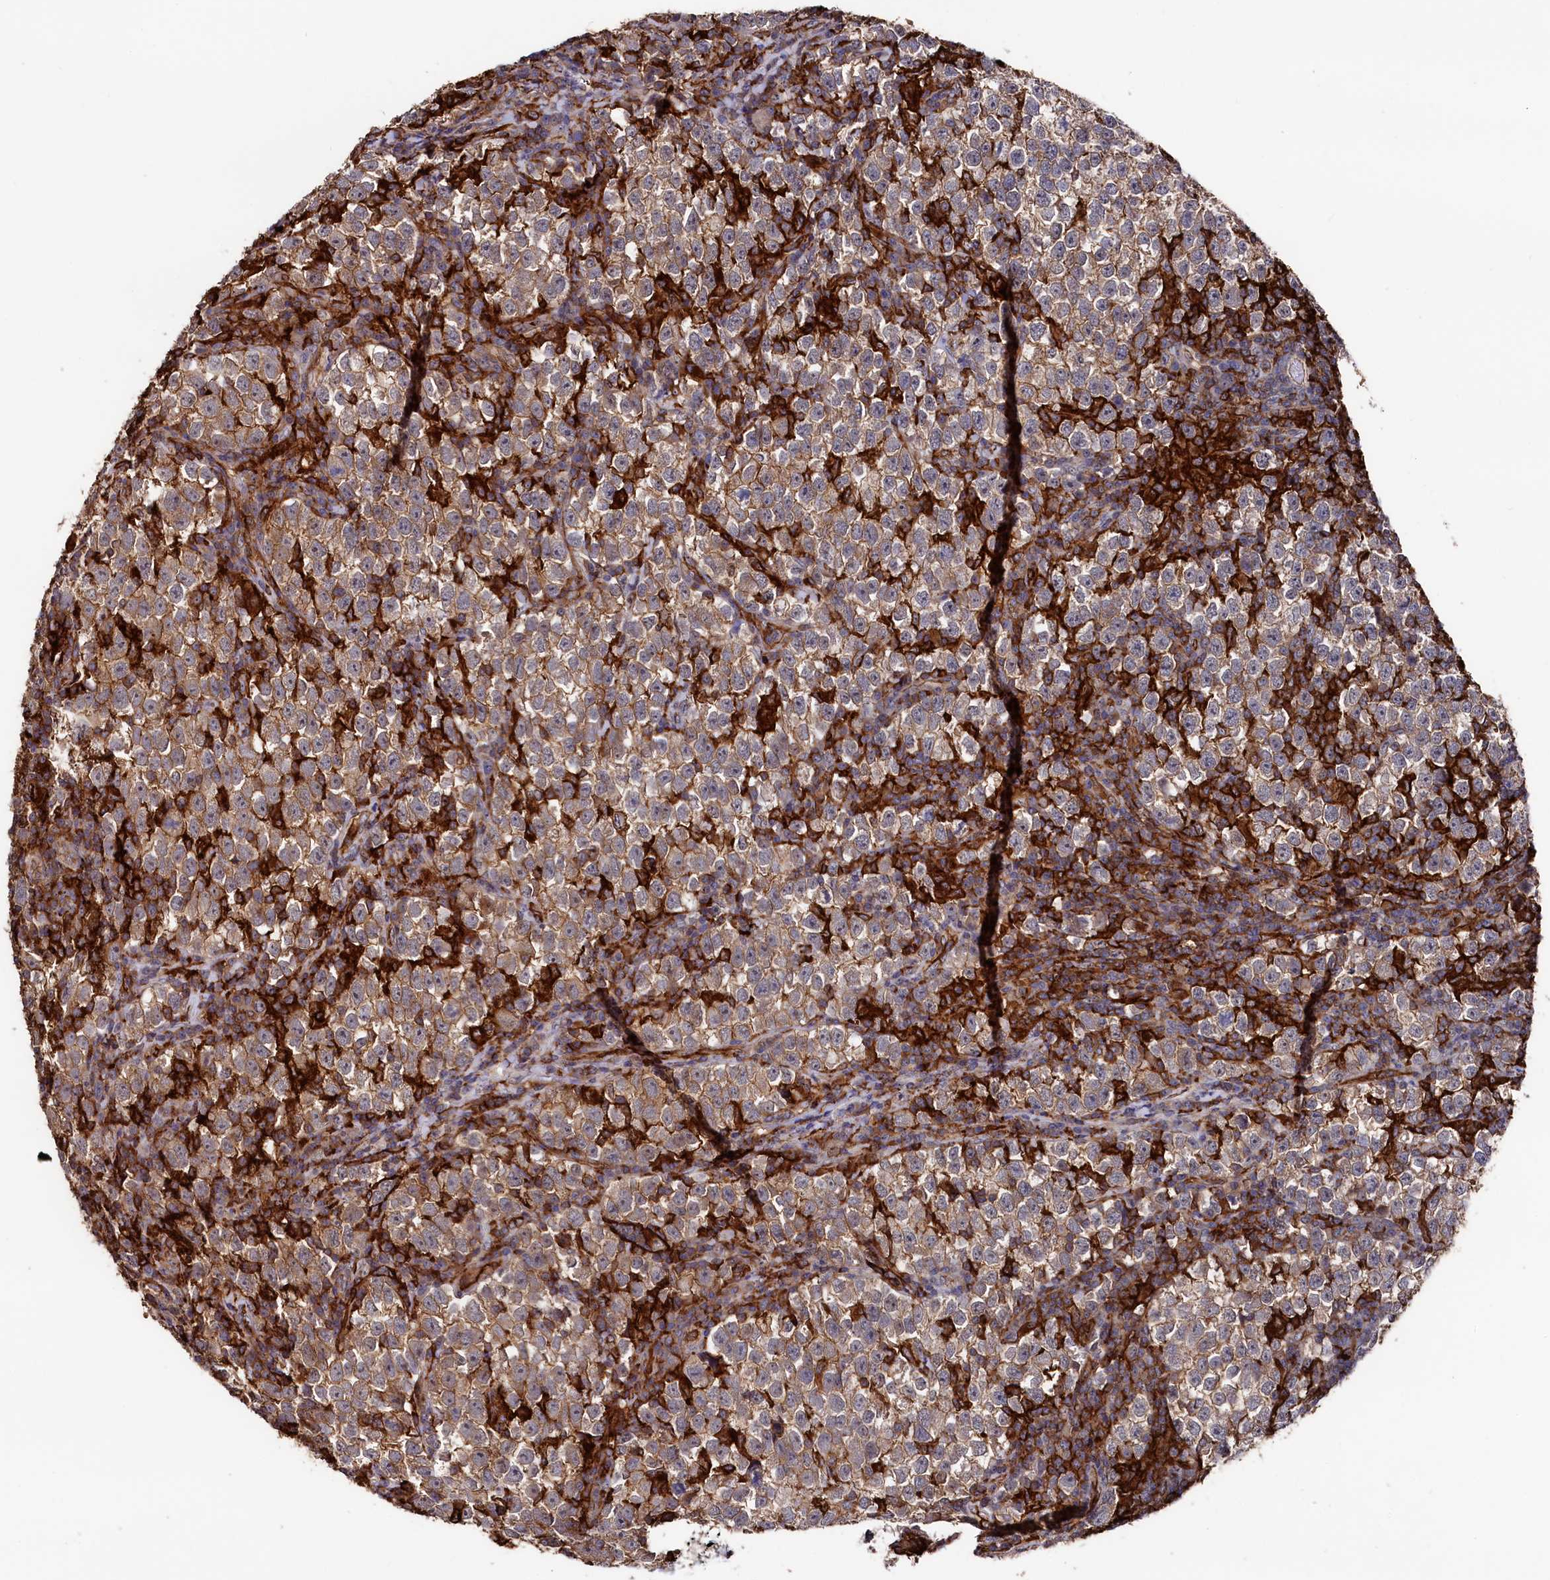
{"staining": {"intensity": "moderate", "quantity": ">75%", "location": "cytoplasmic/membranous"}, "tissue": "testis cancer", "cell_type": "Tumor cells", "image_type": "cancer", "snomed": [{"axis": "morphology", "description": "Normal tissue, NOS"}, {"axis": "morphology", "description": "Seminoma, NOS"}, {"axis": "topography", "description": "Testis"}], "caption": "The immunohistochemical stain labels moderate cytoplasmic/membranous staining in tumor cells of testis seminoma tissue.", "gene": "PLEKHO2", "patient": {"sex": "male", "age": 43}}